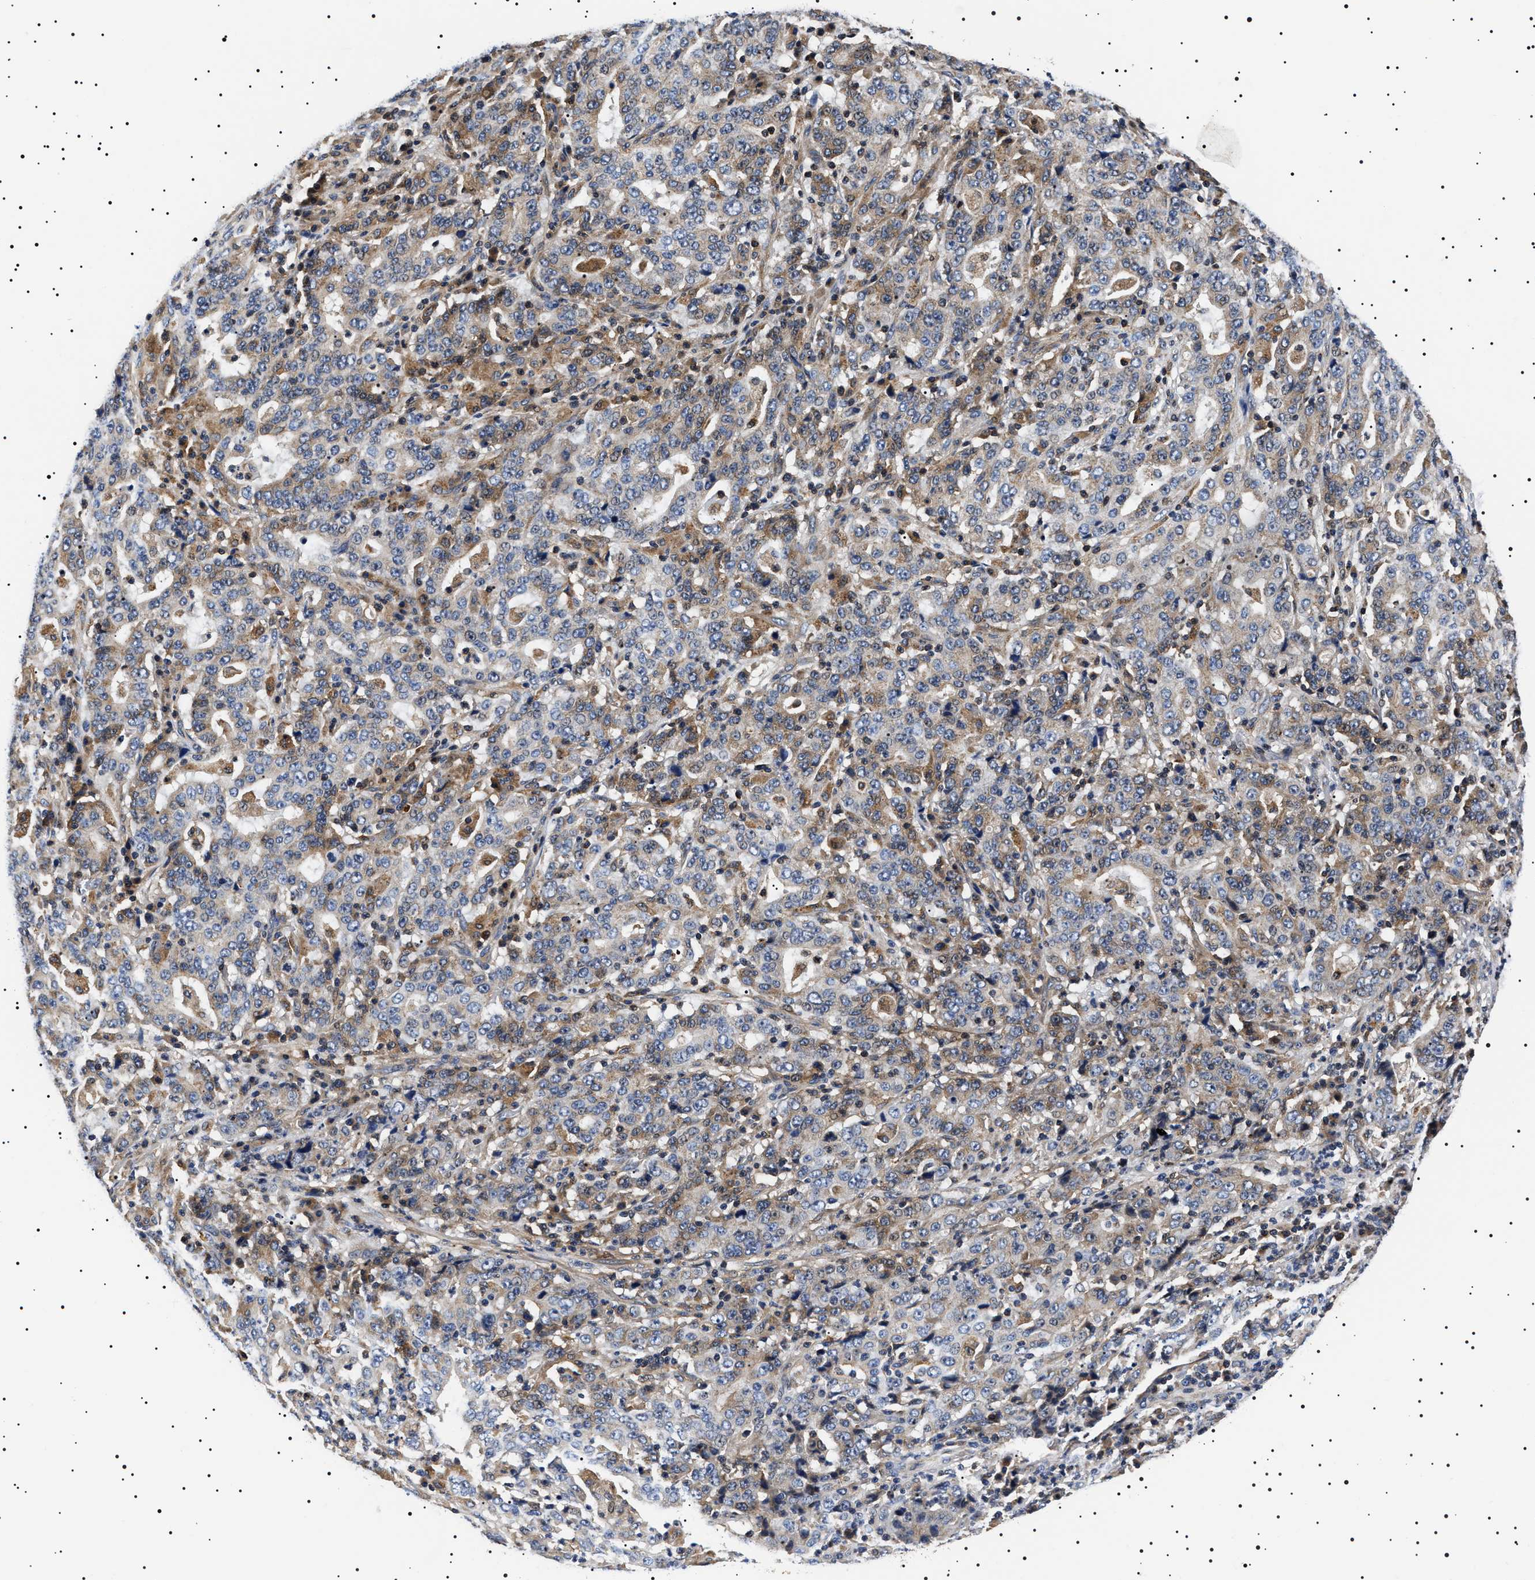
{"staining": {"intensity": "negative", "quantity": "none", "location": "none"}, "tissue": "stomach cancer", "cell_type": "Tumor cells", "image_type": "cancer", "snomed": [{"axis": "morphology", "description": "Normal tissue, NOS"}, {"axis": "morphology", "description": "Adenocarcinoma, NOS"}, {"axis": "topography", "description": "Stomach, upper"}, {"axis": "topography", "description": "Stomach"}], "caption": "Immunohistochemistry (IHC) photomicrograph of stomach adenocarcinoma stained for a protein (brown), which shows no expression in tumor cells. (DAB immunohistochemistry (IHC) visualized using brightfield microscopy, high magnification).", "gene": "SLC4A7", "patient": {"sex": "male", "age": 59}}